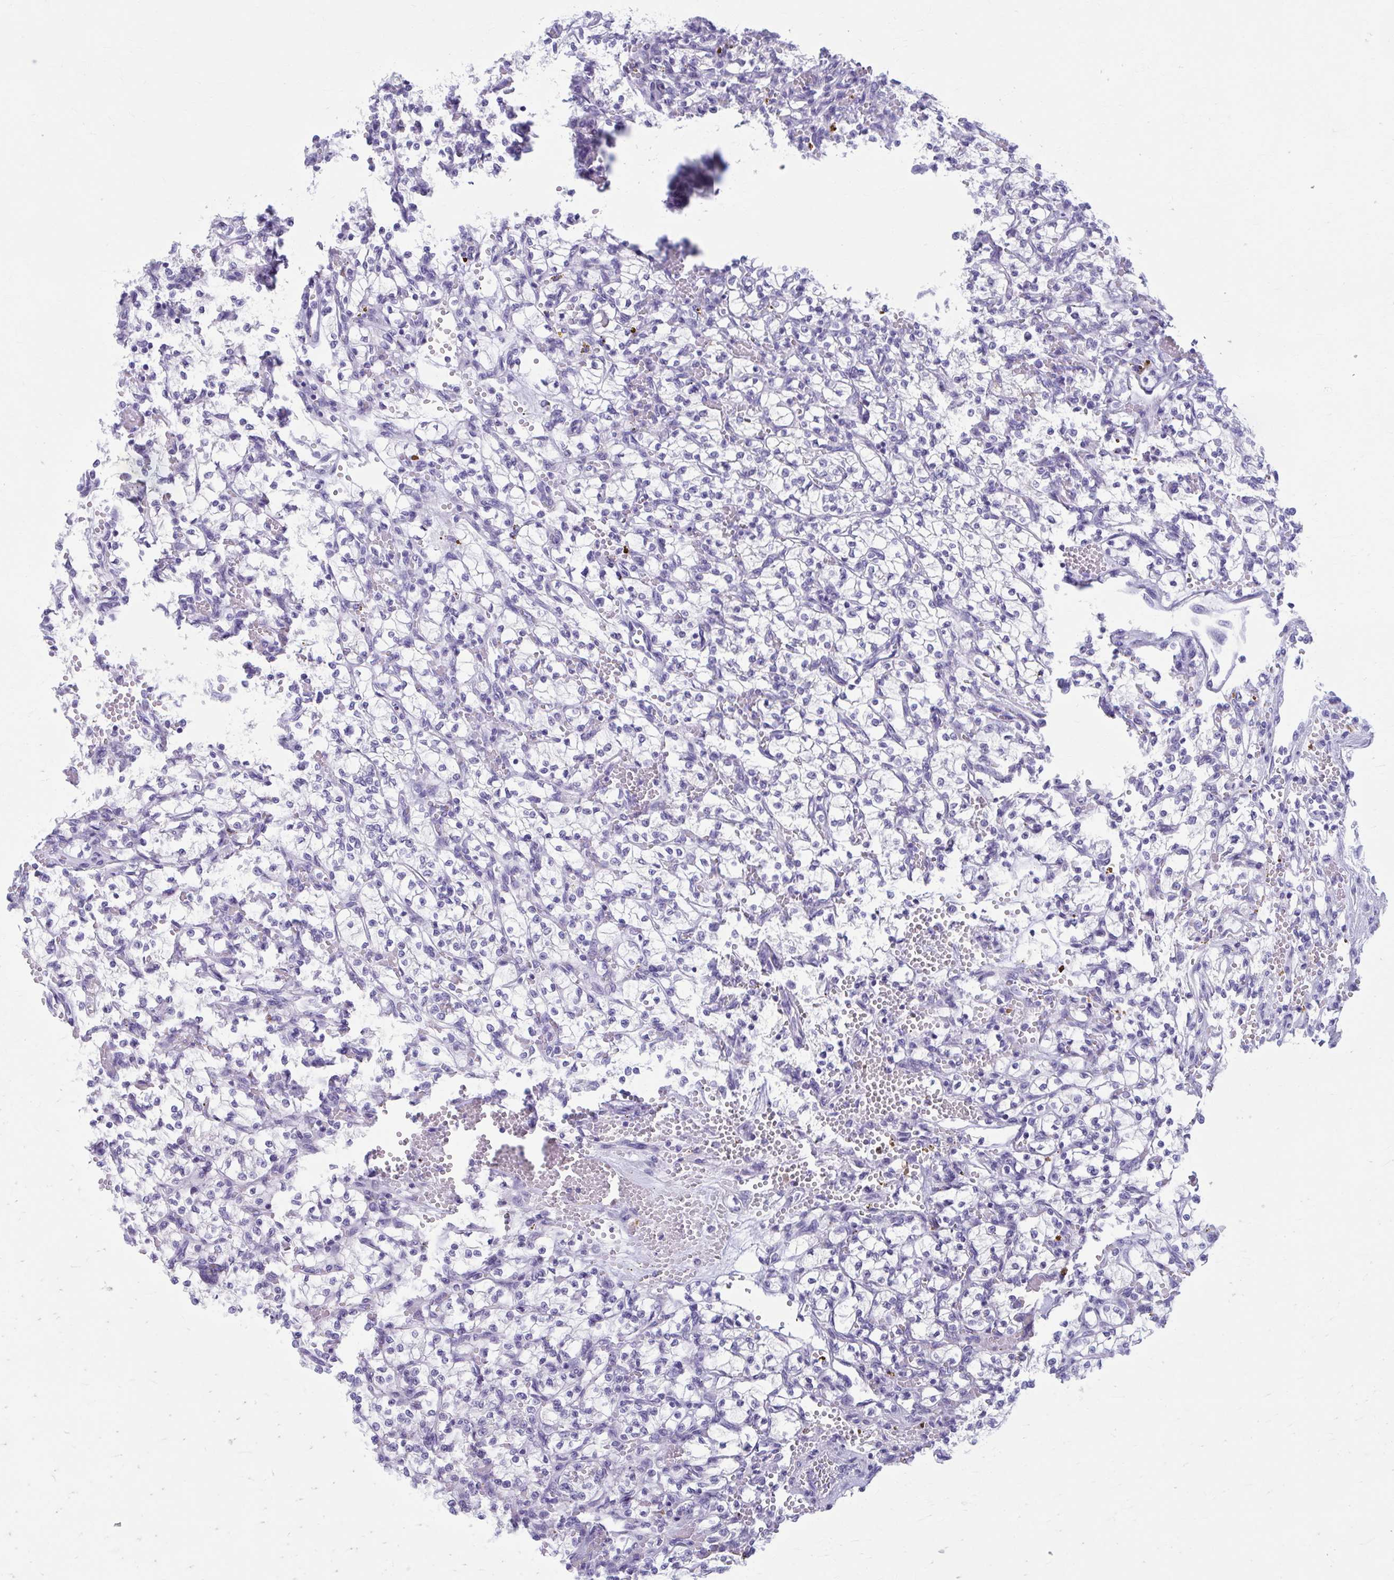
{"staining": {"intensity": "negative", "quantity": "none", "location": "none"}, "tissue": "renal cancer", "cell_type": "Tumor cells", "image_type": "cancer", "snomed": [{"axis": "morphology", "description": "Adenocarcinoma, NOS"}, {"axis": "topography", "description": "Kidney"}], "caption": "The image shows no staining of tumor cells in adenocarcinoma (renal).", "gene": "KCNE2", "patient": {"sex": "female", "age": 64}}